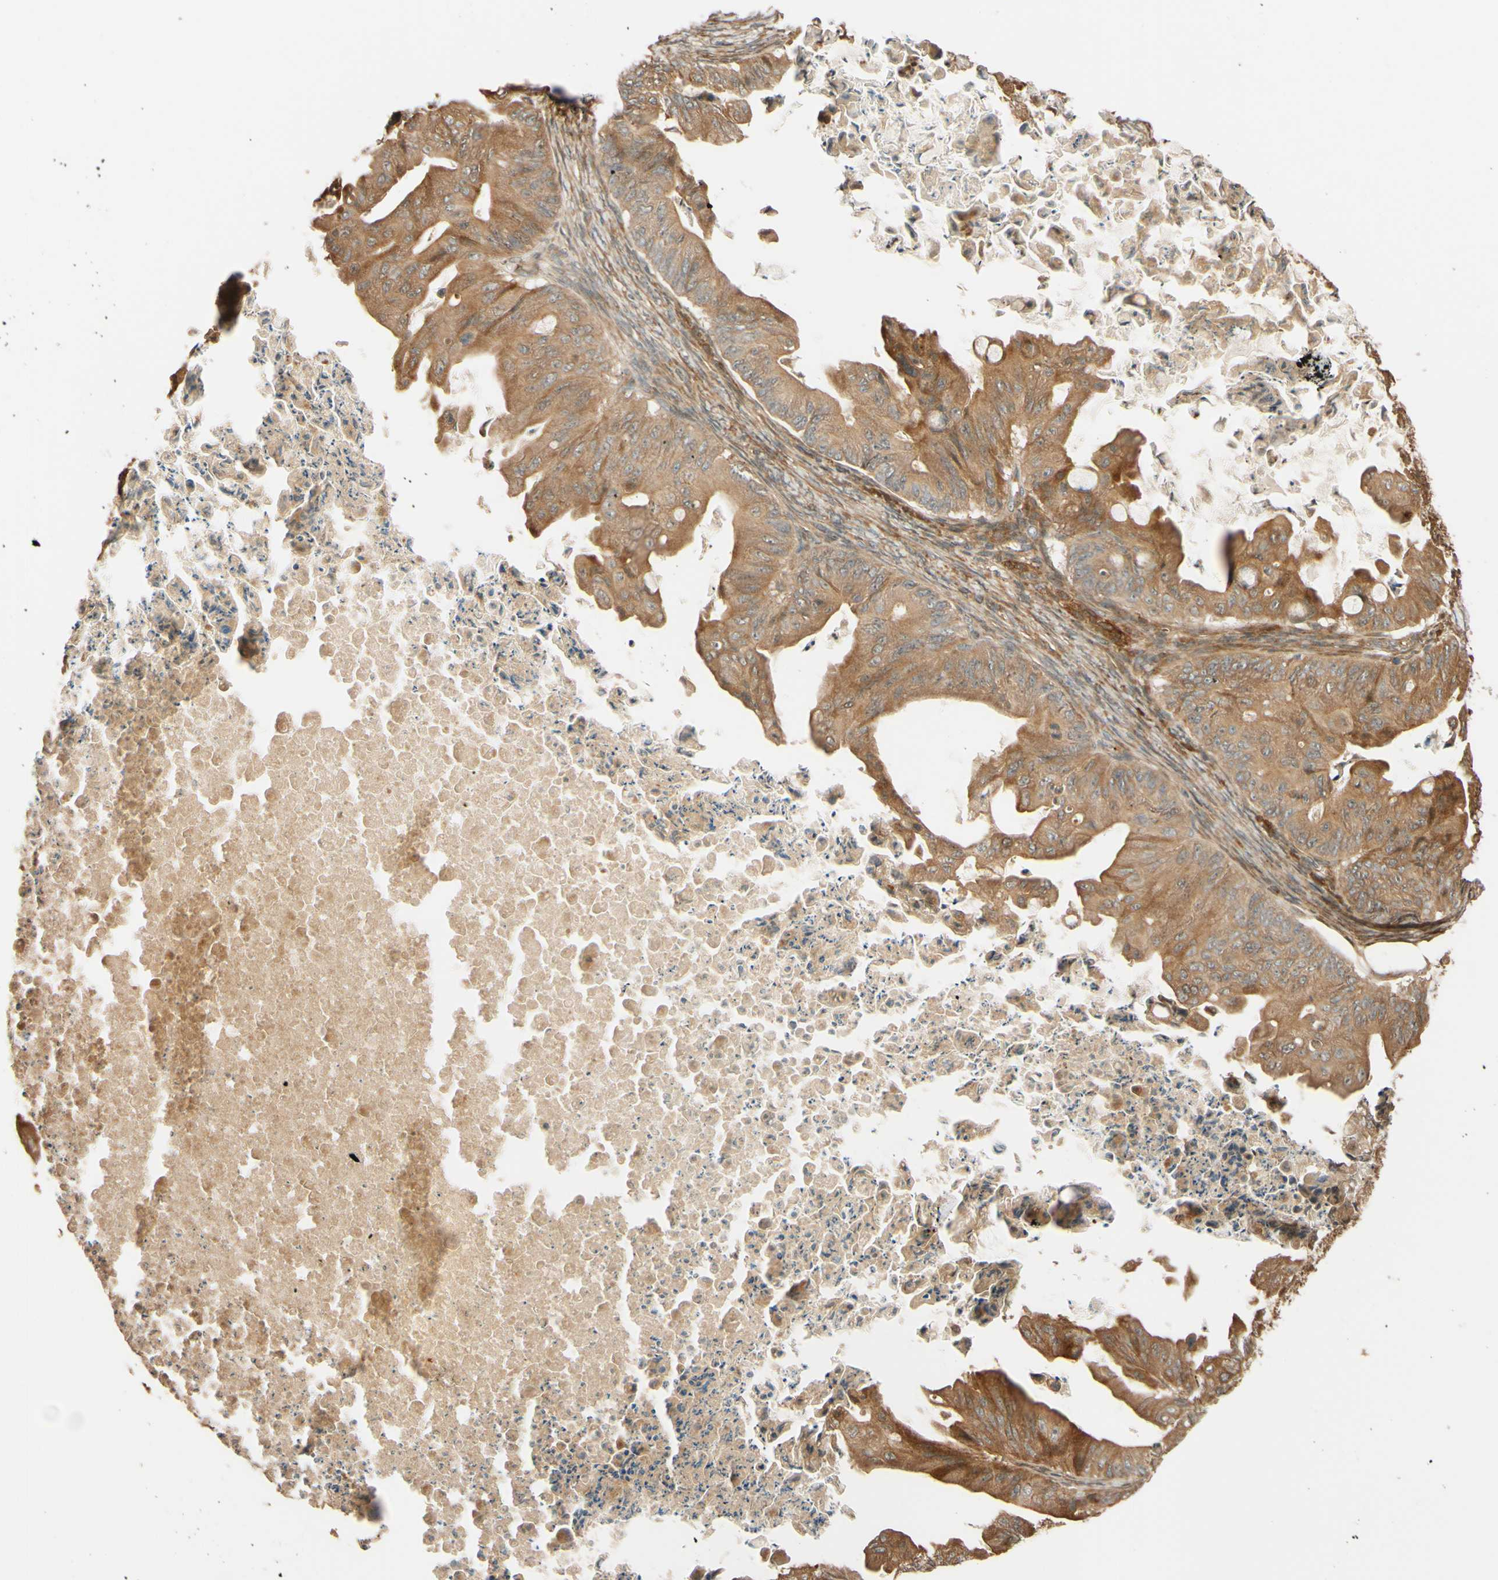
{"staining": {"intensity": "moderate", "quantity": ">75%", "location": "cytoplasmic/membranous"}, "tissue": "ovarian cancer", "cell_type": "Tumor cells", "image_type": "cancer", "snomed": [{"axis": "morphology", "description": "Cystadenocarcinoma, mucinous, NOS"}, {"axis": "topography", "description": "Ovary"}], "caption": "Ovarian cancer was stained to show a protein in brown. There is medium levels of moderate cytoplasmic/membranous positivity in approximately >75% of tumor cells.", "gene": "RNF19A", "patient": {"sex": "female", "age": 37}}